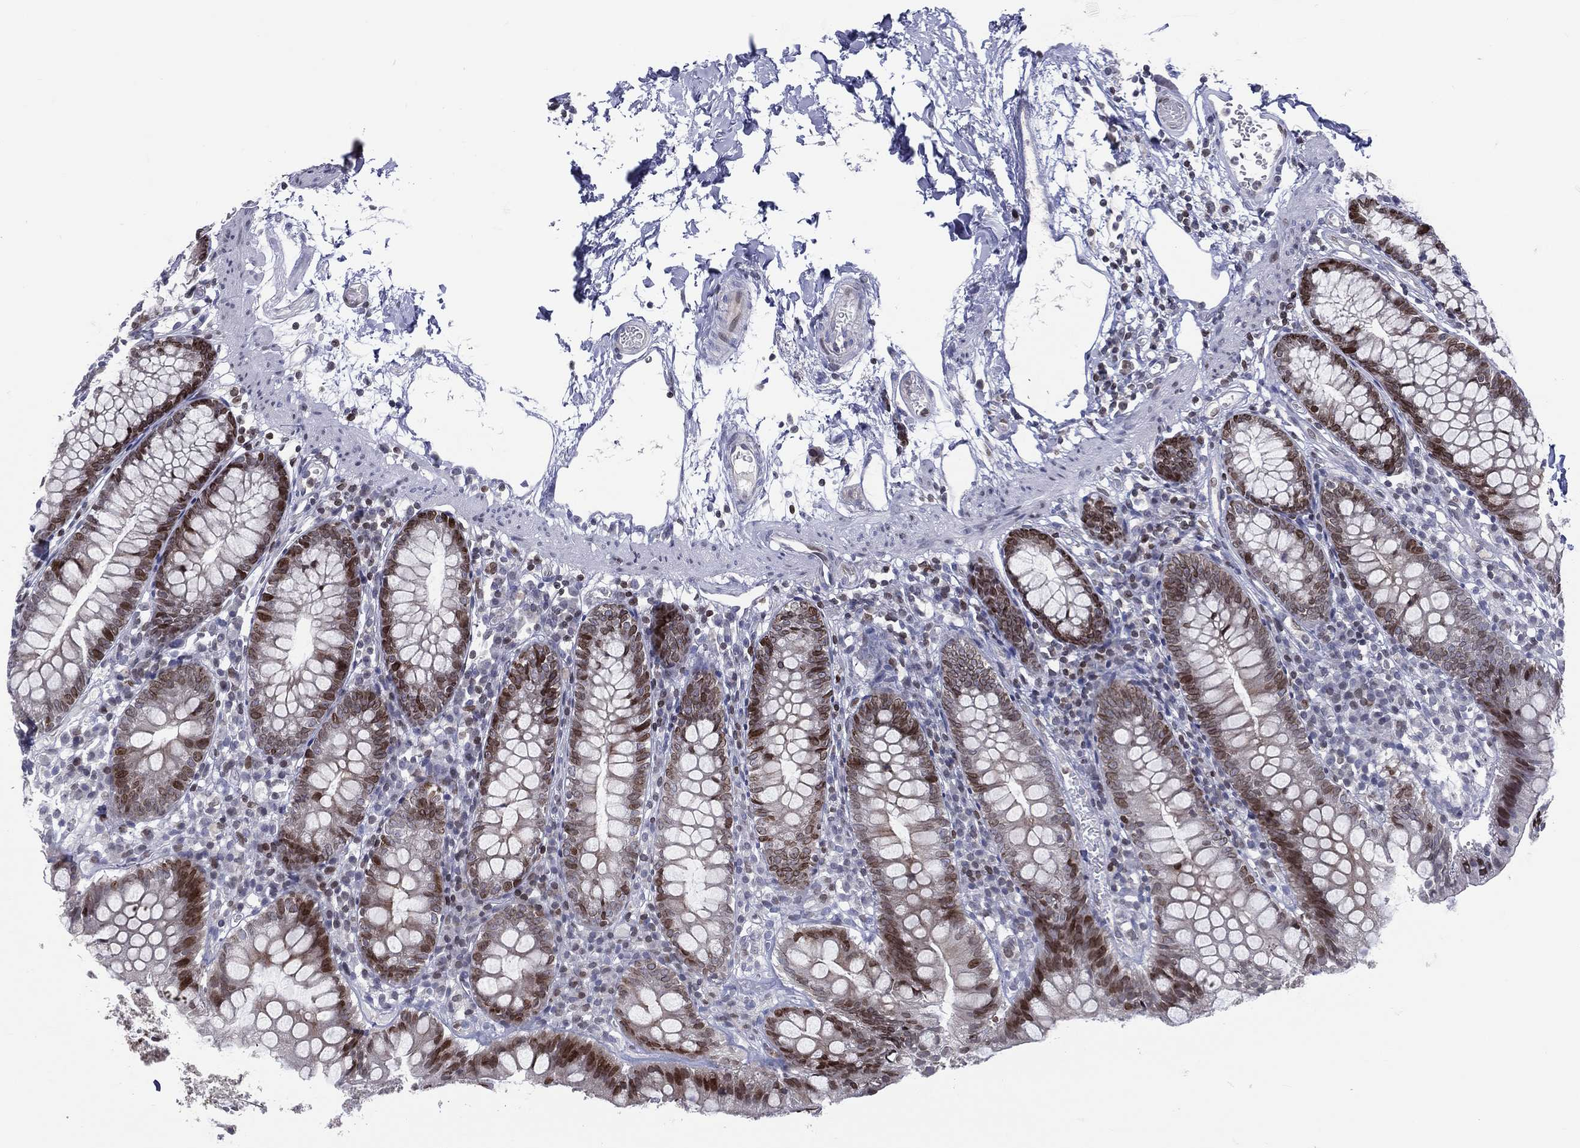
{"staining": {"intensity": "strong", "quantity": "<25%", "location": "nuclear"}, "tissue": "small intestine", "cell_type": "Glandular cells", "image_type": "normal", "snomed": [{"axis": "morphology", "description": "Normal tissue, NOS"}, {"axis": "topography", "description": "Small intestine"}], "caption": "An IHC image of normal tissue is shown. Protein staining in brown labels strong nuclear positivity in small intestine within glandular cells.", "gene": "DBF4B", "patient": {"sex": "female", "age": 90}}